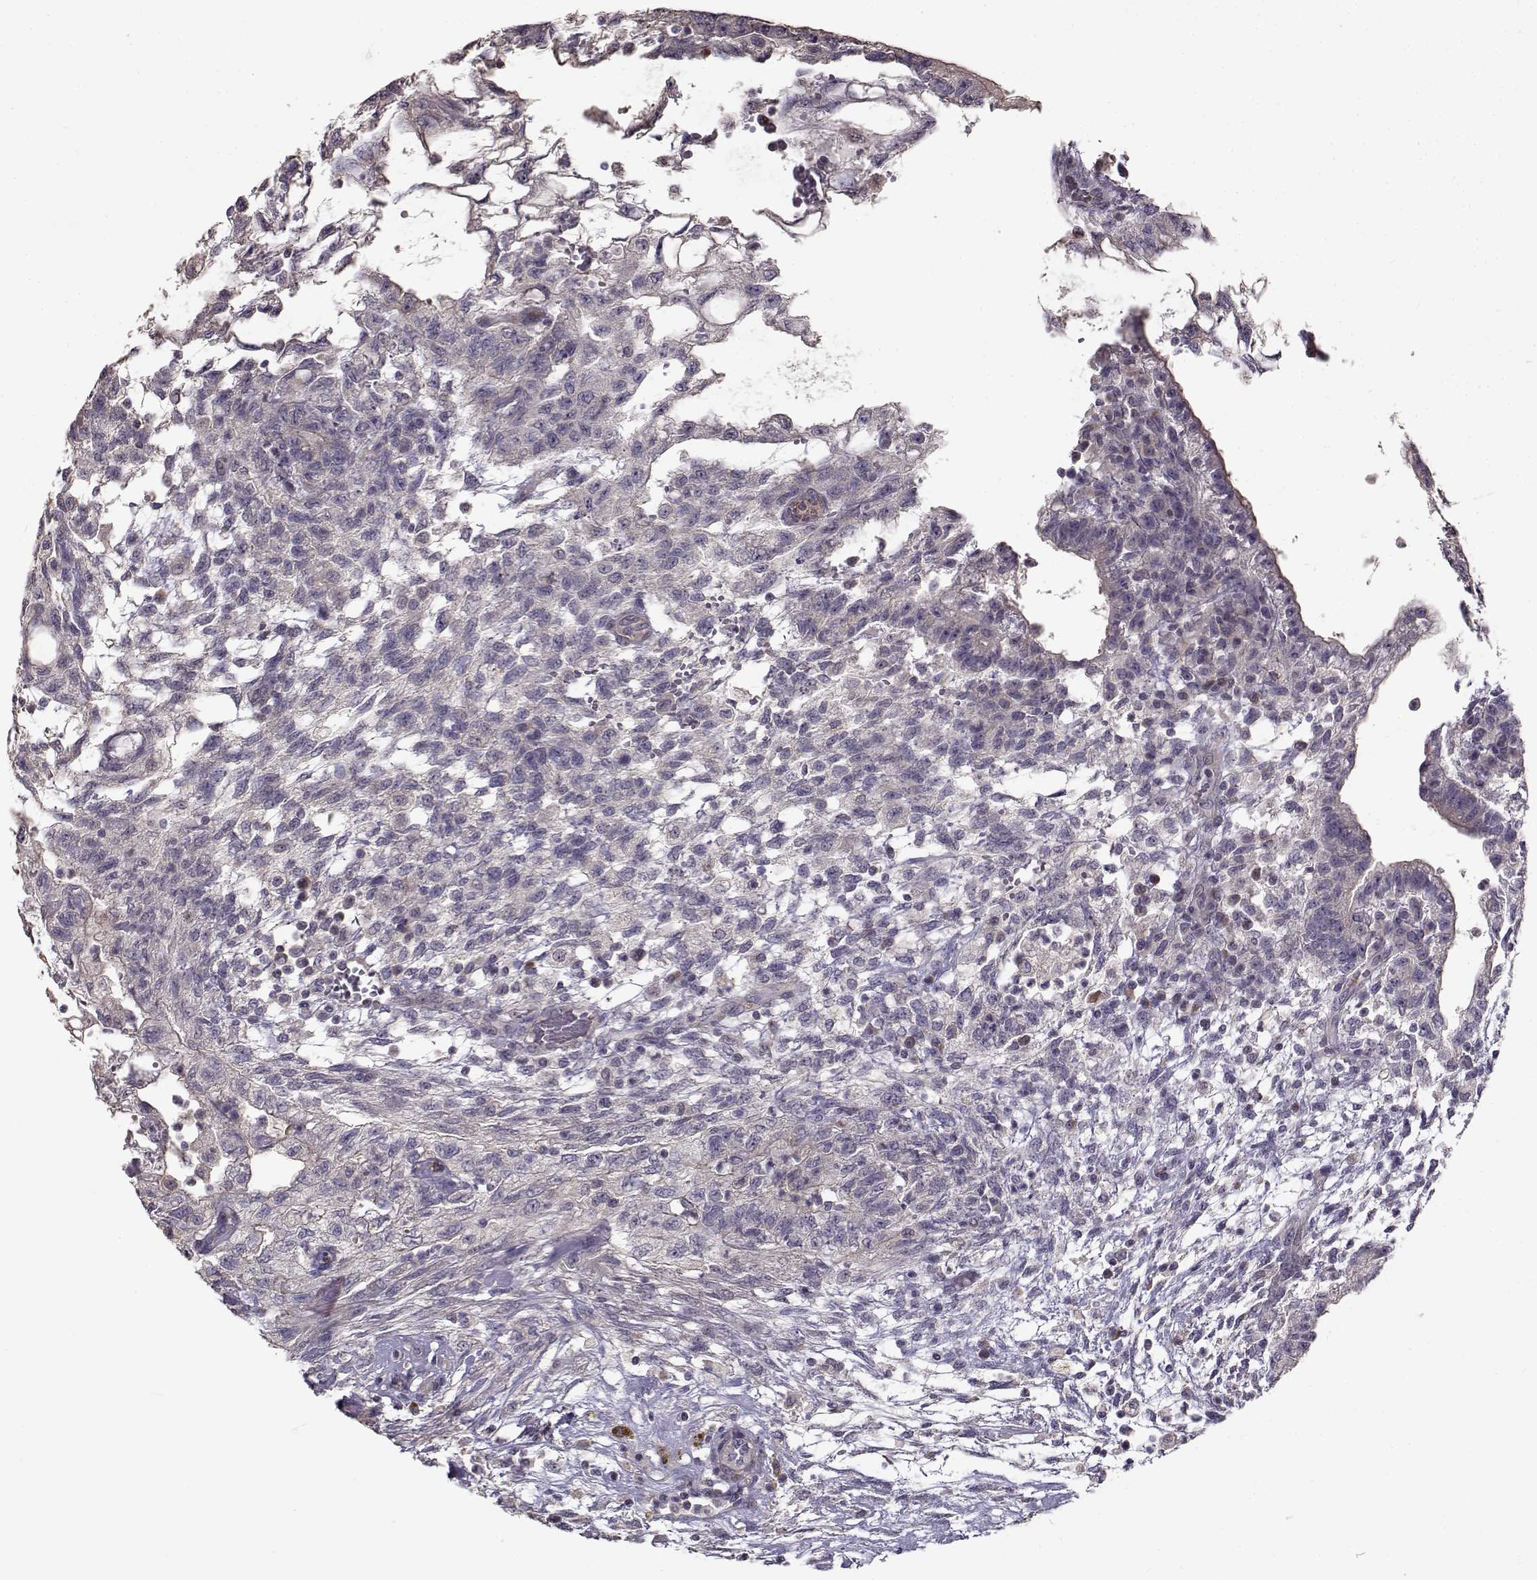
{"staining": {"intensity": "negative", "quantity": "none", "location": "none"}, "tissue": "testis cancer", "cell_type": "Tumor cells", "image_type": "cancer", "snomed": [{"axis": "morphology", "description": "Carcinoma, Embryonal, NOS"}, {"axis": "topography", "description": "Testis"}], "caption": "An immunohistochemistry photomicrograph of testis embryonal carcinoma is shown. There is no staining in tumor cells of testis embryonal carcinoma.", "gene": "ENTPD8", "patient": {"sex": "male", "age": 32}}